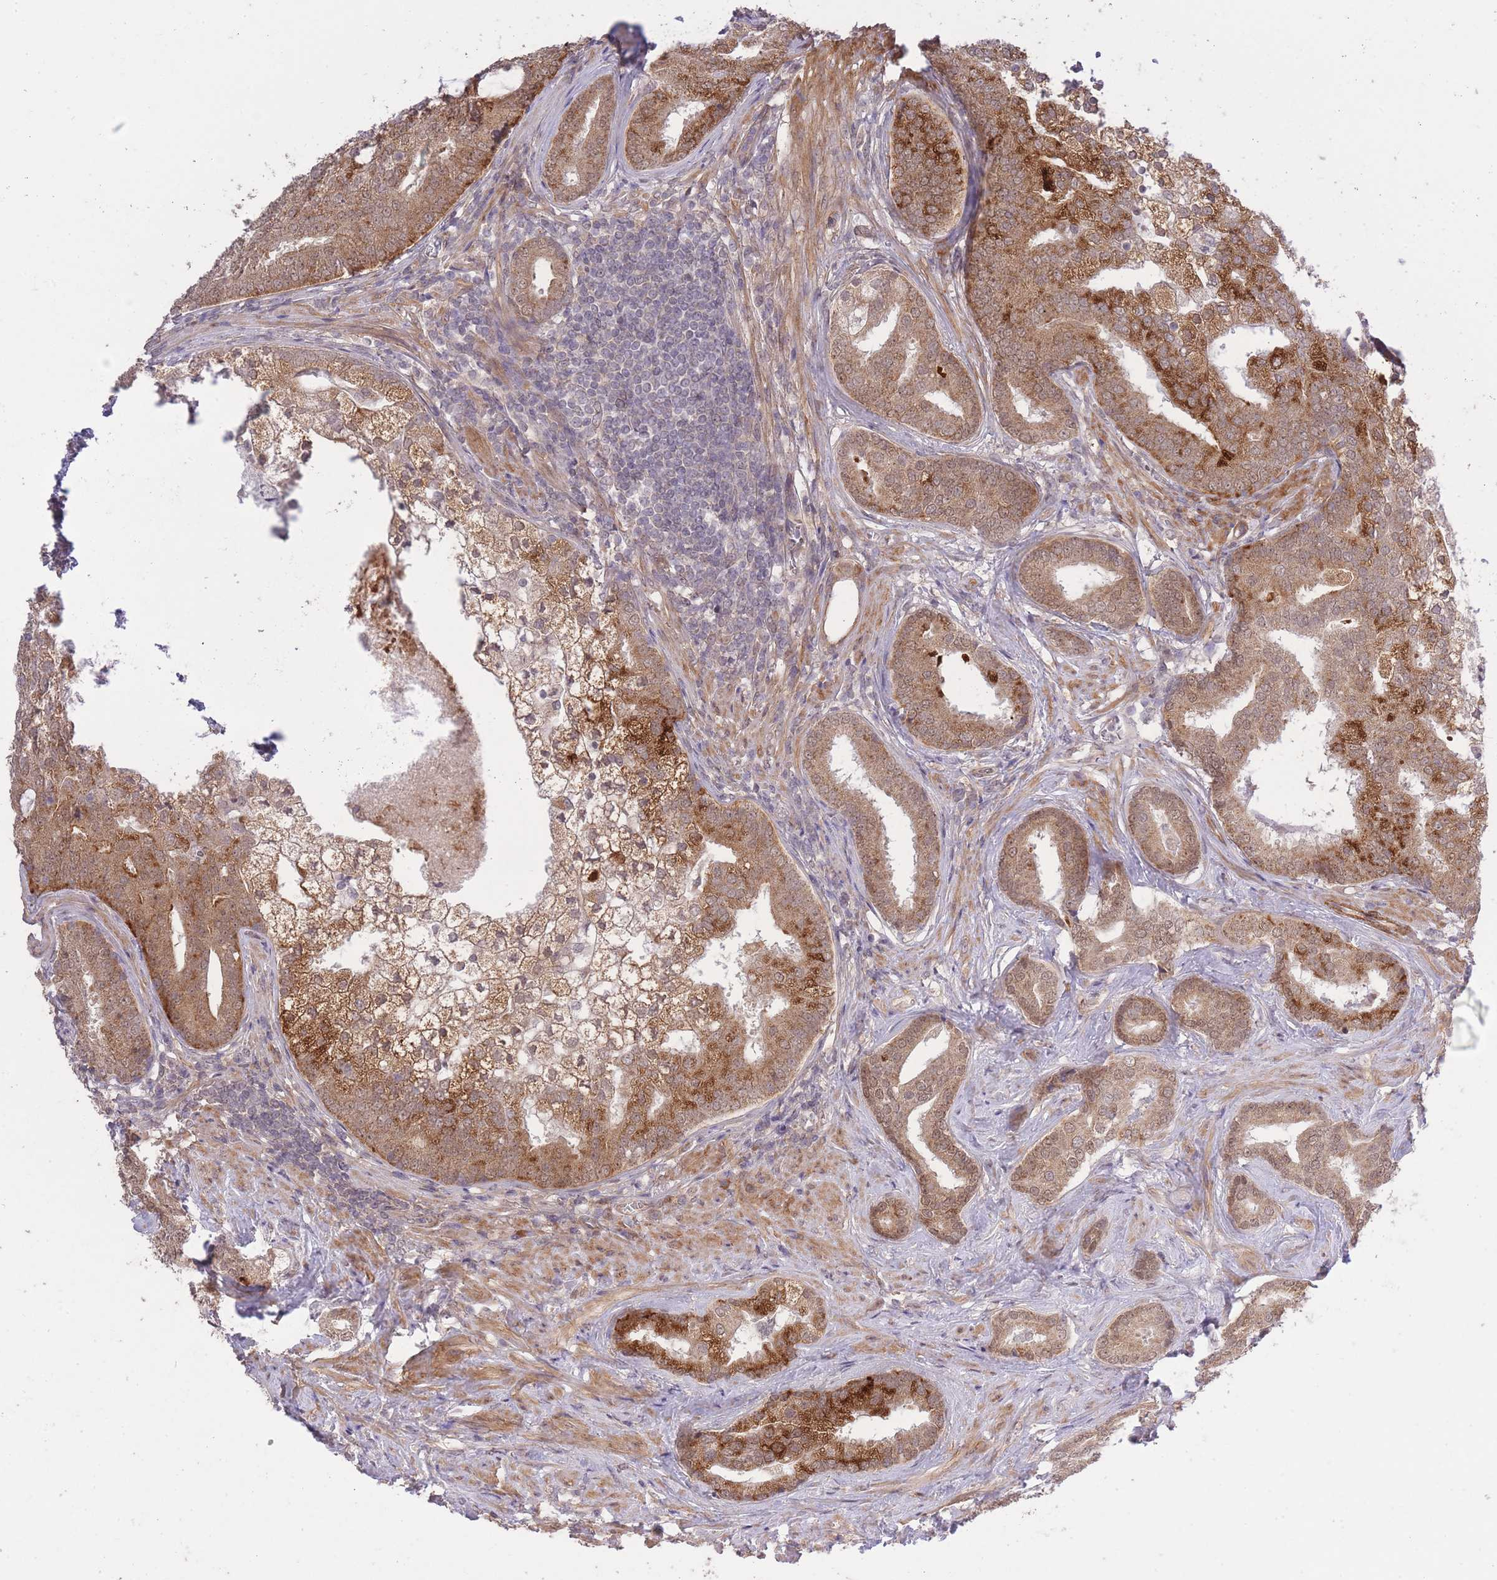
{"staining": {"intensity": "moderate", "quantity": ">75%", "location": "cytoplasmic/membranous"}, "tissue": "prostate cancer", "cell_type": "Tumor cells", "image_type": "cancer", "snomed": [{"axis": "morphology", "description": "Adenocarcinoma, High grade"}, {"axis": "topography", "description": "Prostate"}], "caption": "High-grade adenocarcinoma (prostate) was stained to show a protein in brown. There is medium levels of moderate cytoplasmic/membranous staining in approximately >75% of tumor cells.", "gene": "ELOA2", "patient": {"sex": "male", "age": 55}}